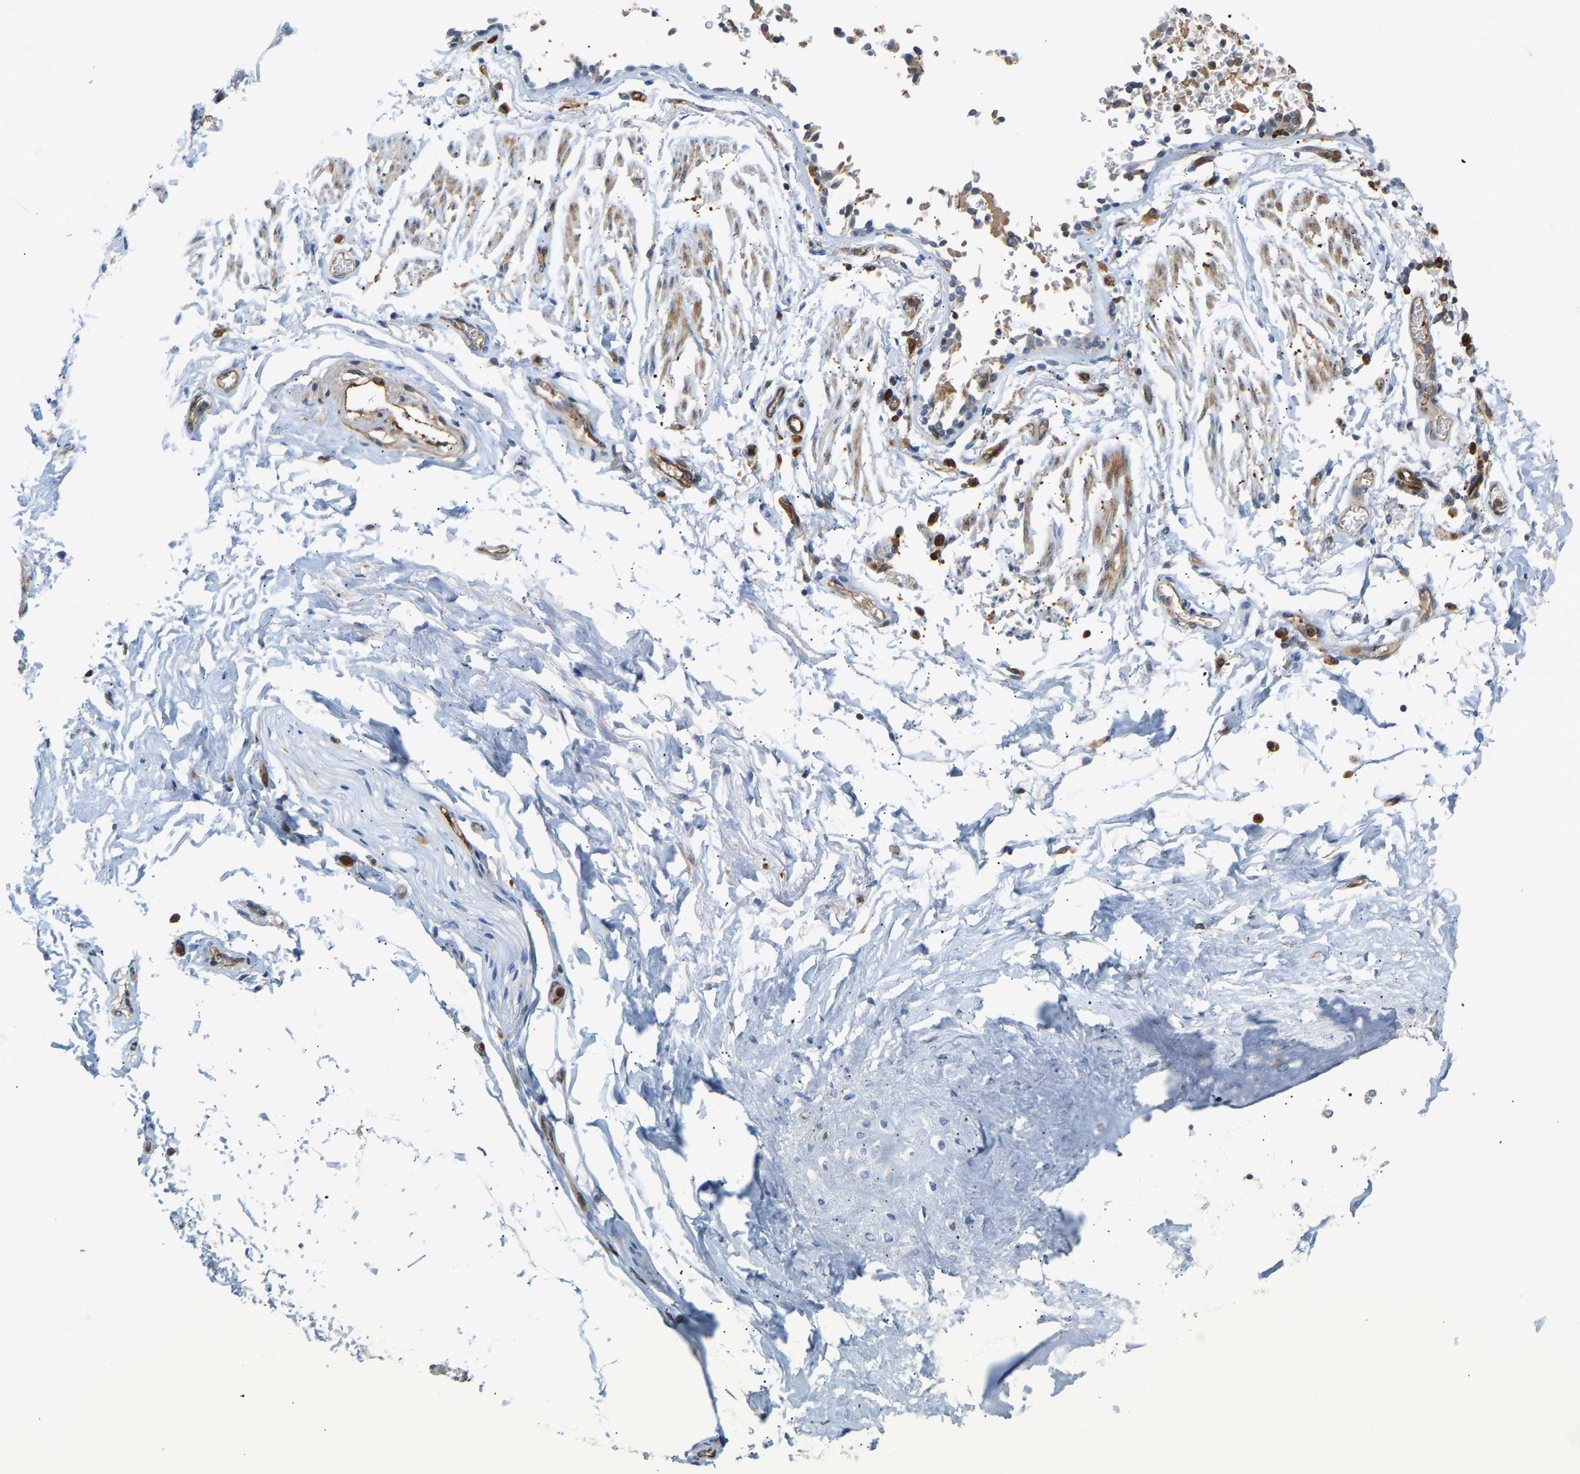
{"staining": {"intensity": "negative", "quantity": "none", "location": "none"}, "tissue": "adipose tissue", "cell_type": "Adipocytes", "image_type": "normal", "snomed": [{"axis": "morphology", "description": "Normal tissue, NOS"}, {"axis": "topography", "description": "Cartilage tissue"}, {"axis": "topography", "description": "Lung"}], "caption": "IHC photomicrograph of normal adipose tissue stained for a protein (brown), which displays no expression in adipocytes.", "gene": "PLCG2", "patient": {"sex": "female", "age": 77}}